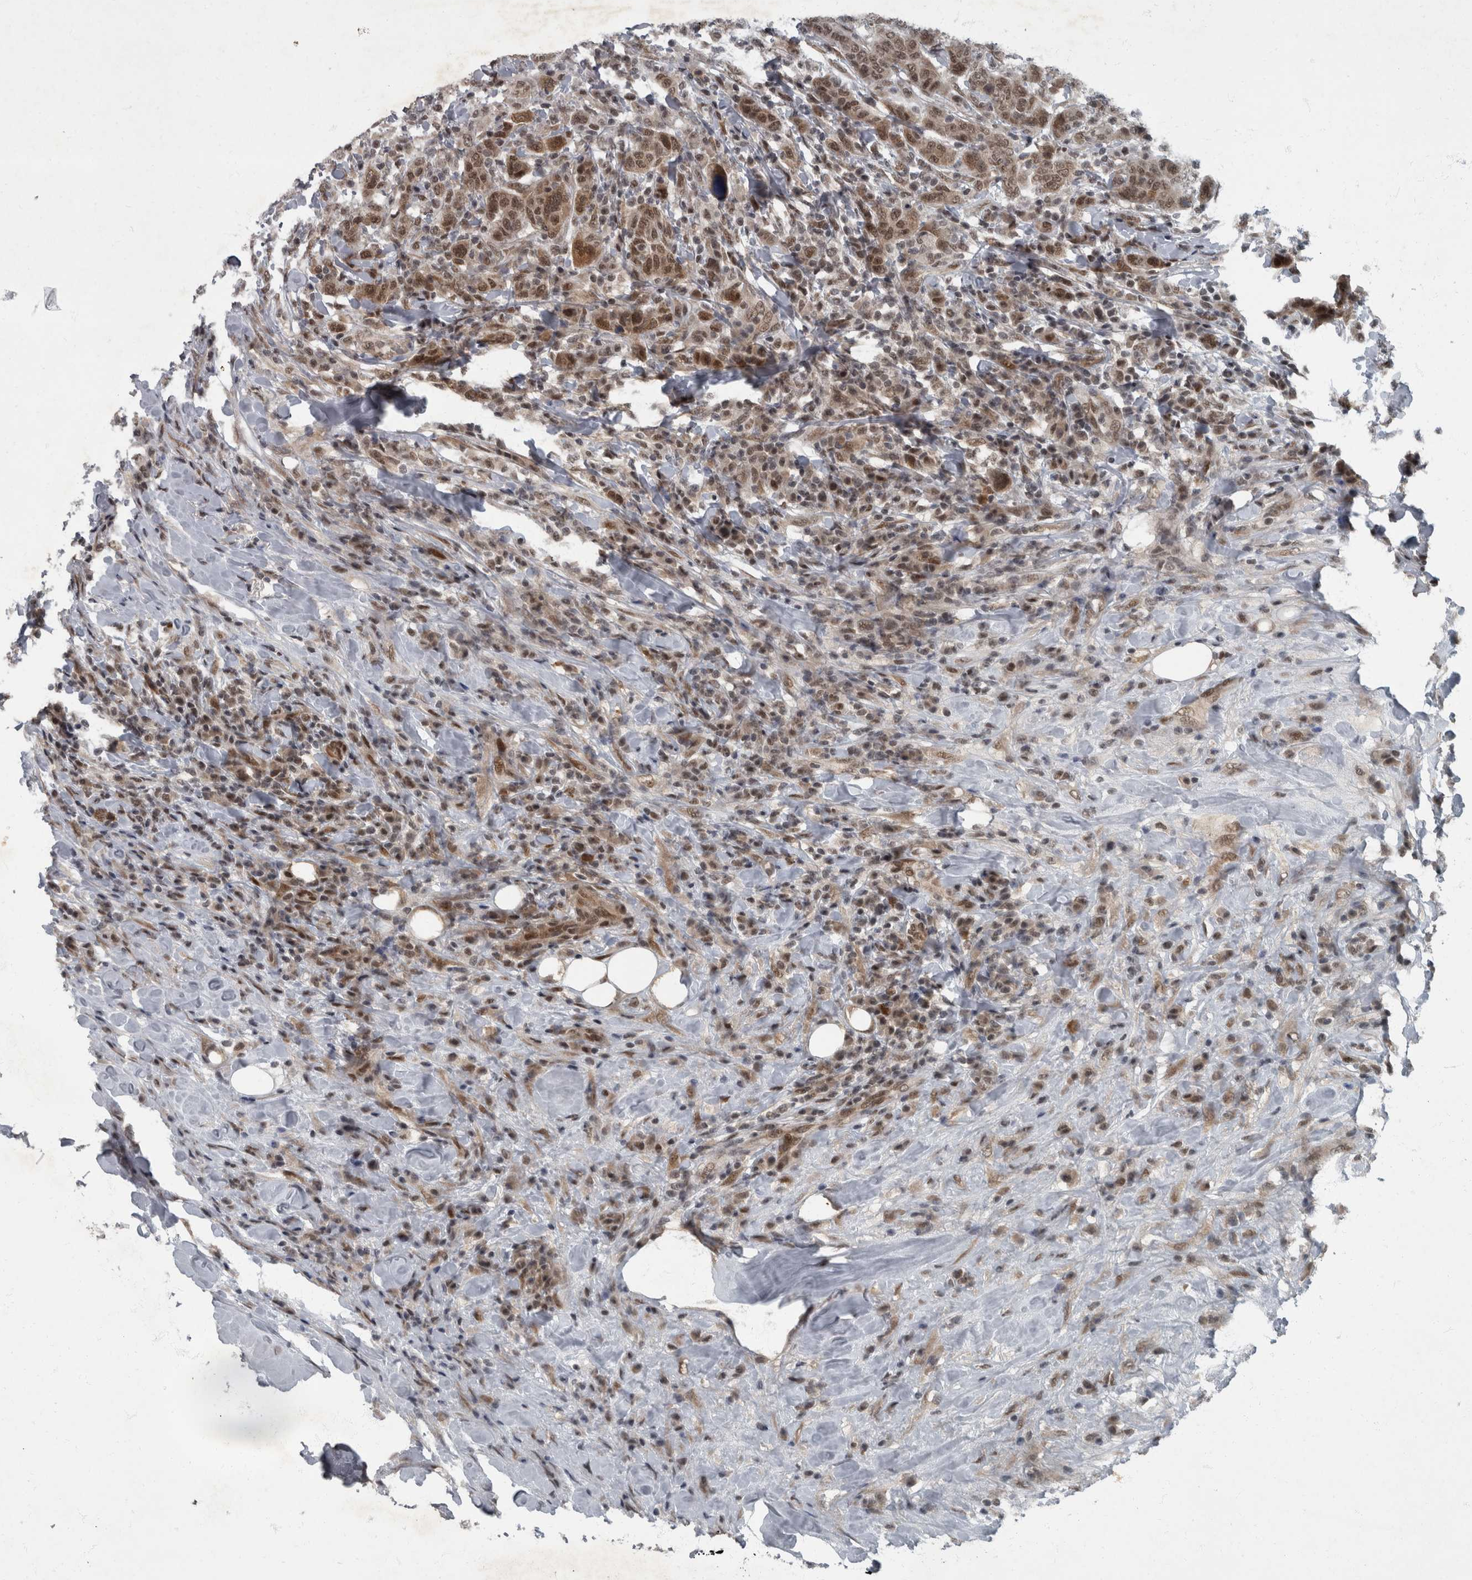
{"staining": {"intensity": "moderate", "quantity": ">75%", "location": "cytoplasmic/membranous,nuclear"}, "tissue": "breast cancer", "cell_type": "Tumor cells", "image_type": "cancer", "snomed": [{"axis": "morphology", "description": "Duct carcinoma"}, {"axis": "topography", "description": "Breast"}], "caption": "A high-resolution micrograph shows IHC staining of intraductal carcinoma (breast), which exhibits moderate cytoplasmic/membranous and nuclear expression in about >75% of tumor cells.", "gene": "WDR33", "patient": {"sex": "female", "age": 37}}